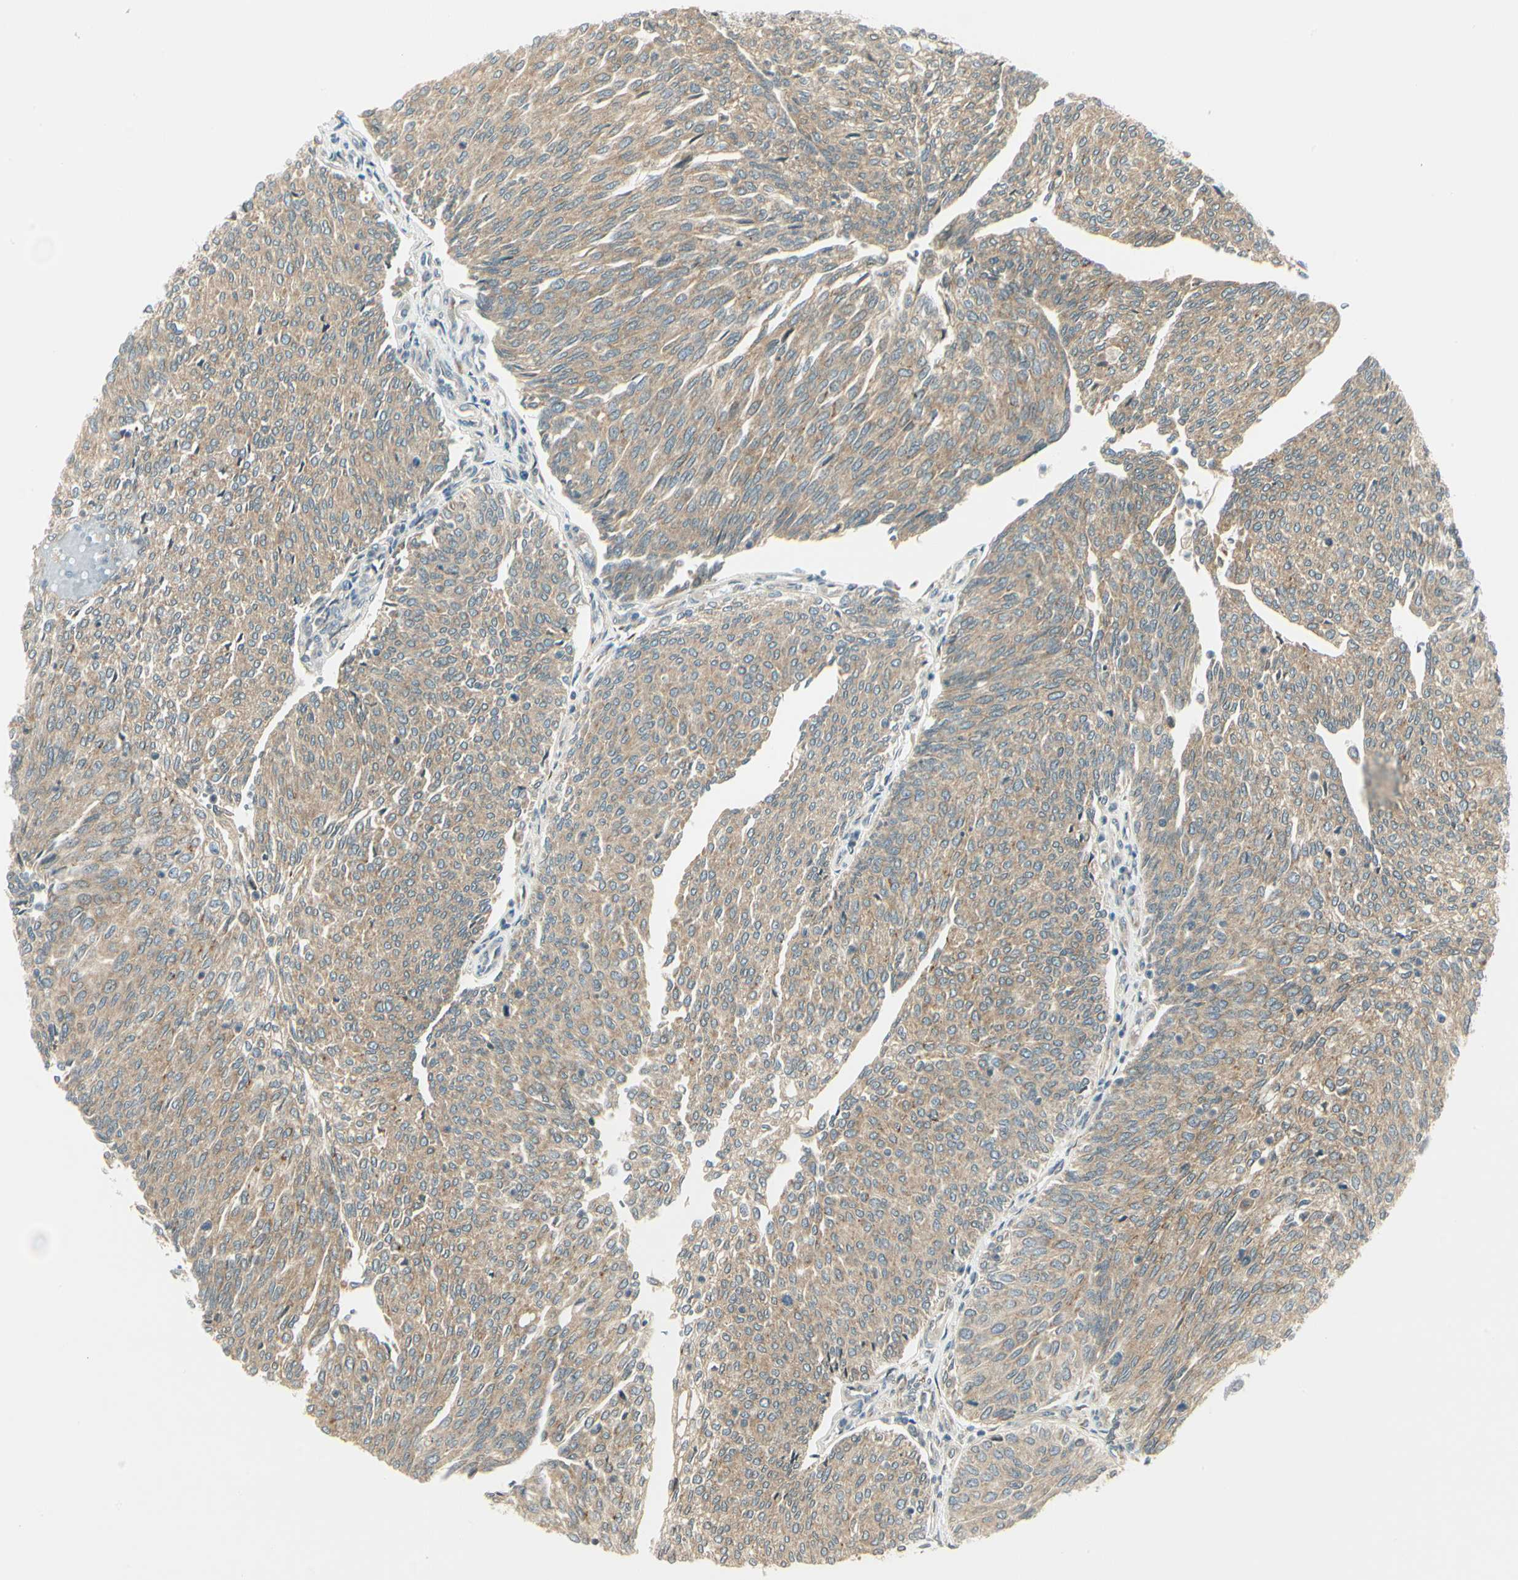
{"staining": {"intensity": "weak", "quantity": ">75%", "location": "cytoplasmic/membranous"}, "tissue": "urothelial cancer", "cell_type": "Tumor cells", "image_type": "cancer", "snomed": [{"axis": "morphology", "description": "Urothelial carcinoma, Low grade"}, {"axis": "topography", "description": "Urinary bladder"}], "caption": "A low amount of weak cytoplasmic/membranous staining is identified in about >75% of tumor cells in urothelial cancer tissue. The staining was performed using DAB, with brown indicating positive protein expression. Nuclei are stained blue with hematoxylin.", "gene": "BNIP1", "patient": {"sex": "female", "age": 79}}